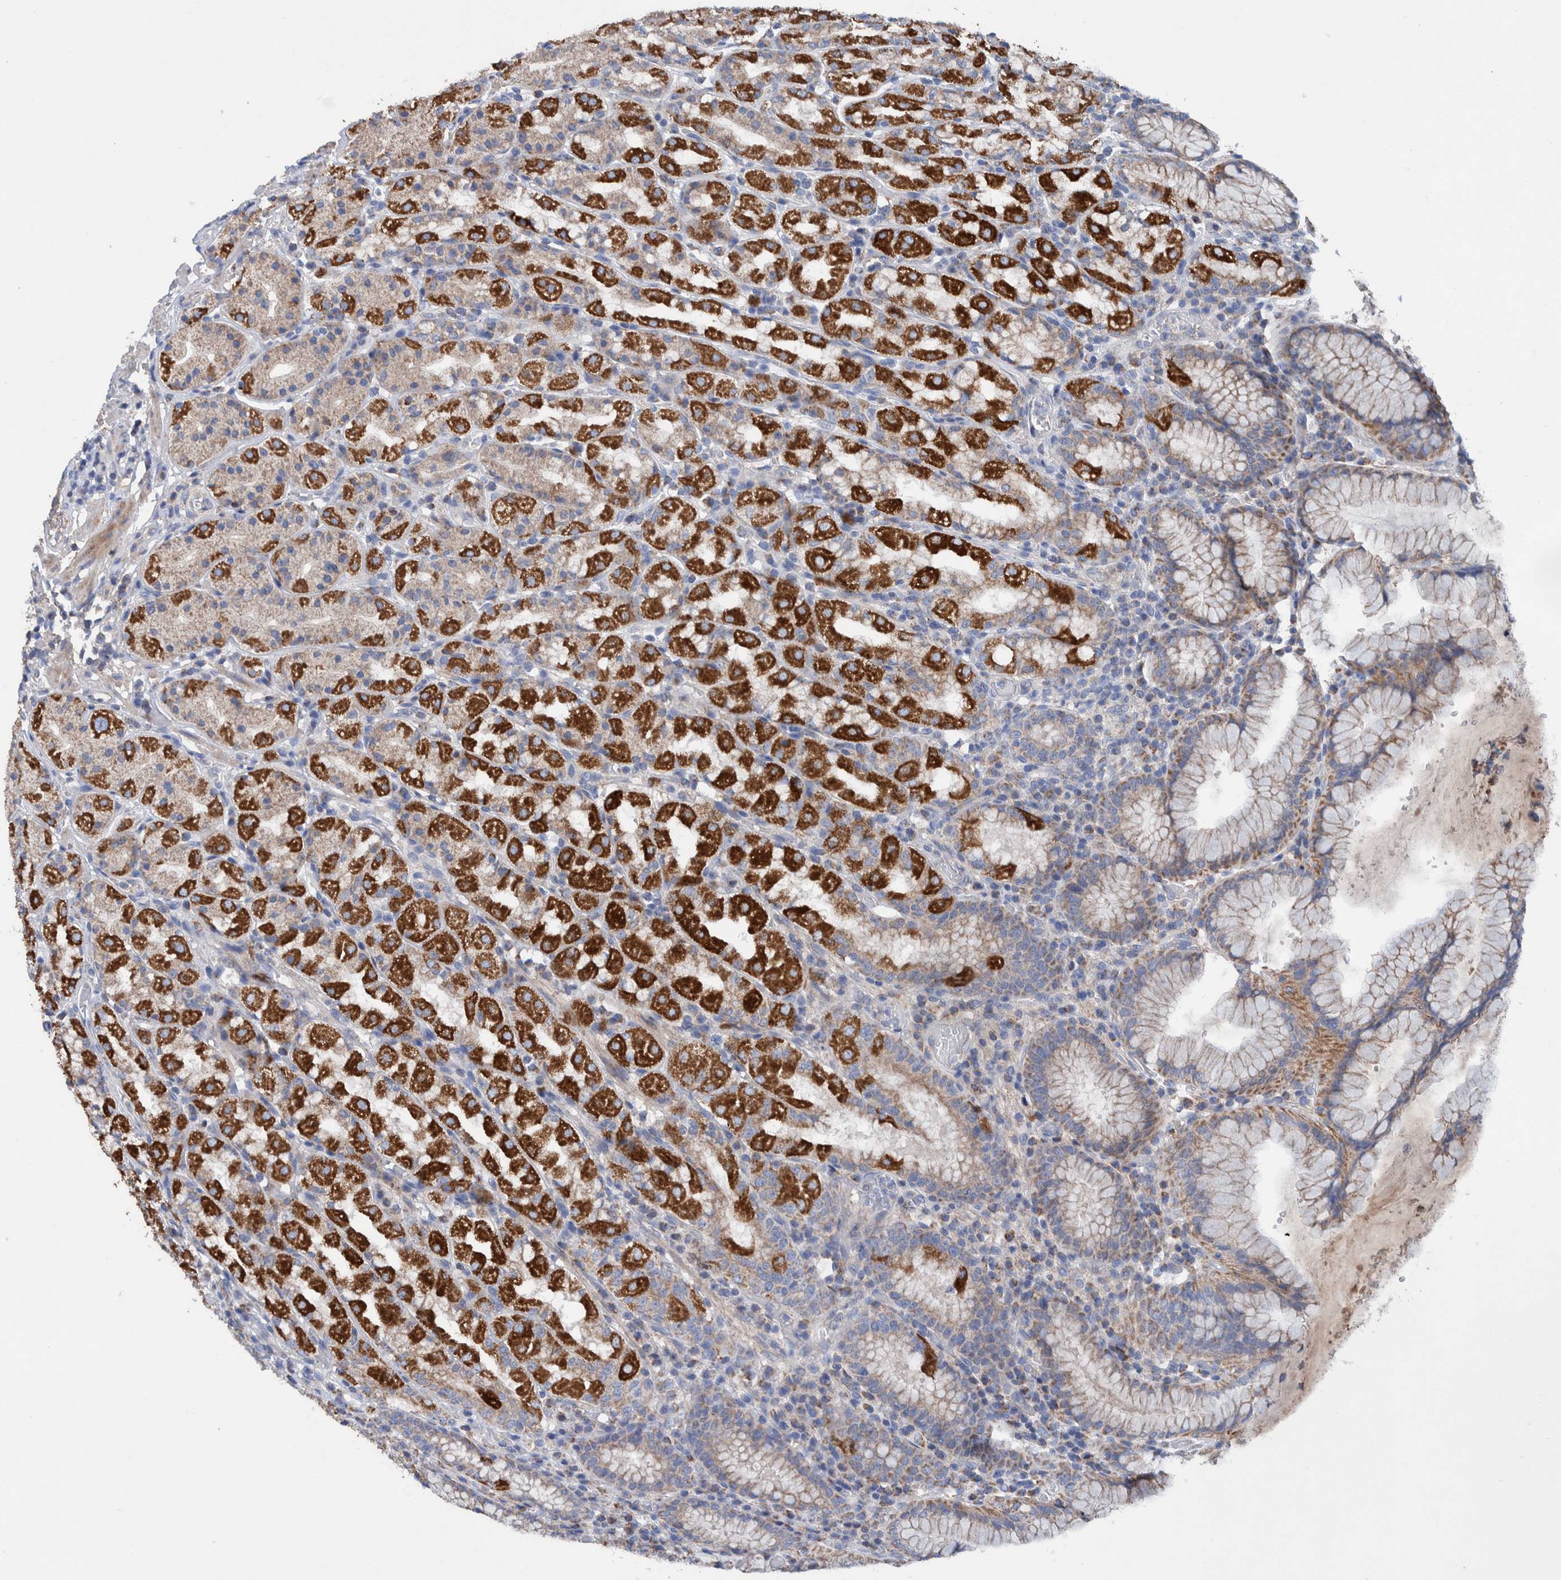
{"staining": {"intensity": "strong", "quantity": "25%-75%", "location": "cytoplasmic/membranous"}, "tissue": "stomach", "cell_type": "Glandular cells", "image_type": "normal", "snomed": [{"axis": "morphology", "description": "Normal tissue, NOS"}, {"axis": "topography", "description": "Stomach, lower"}], "caption": "Benign stomach reveals strong cytoplasmic/membranous expression in about 25%-75% of glandular cells The staining was performed using DAB (3,3'-diaminobenzidine), with brown indicating positive protein expression. Nuclei are stained blue with hematoxylin..", "gene": "DECR1", "patient": {"sex": "female", "age": 56}}